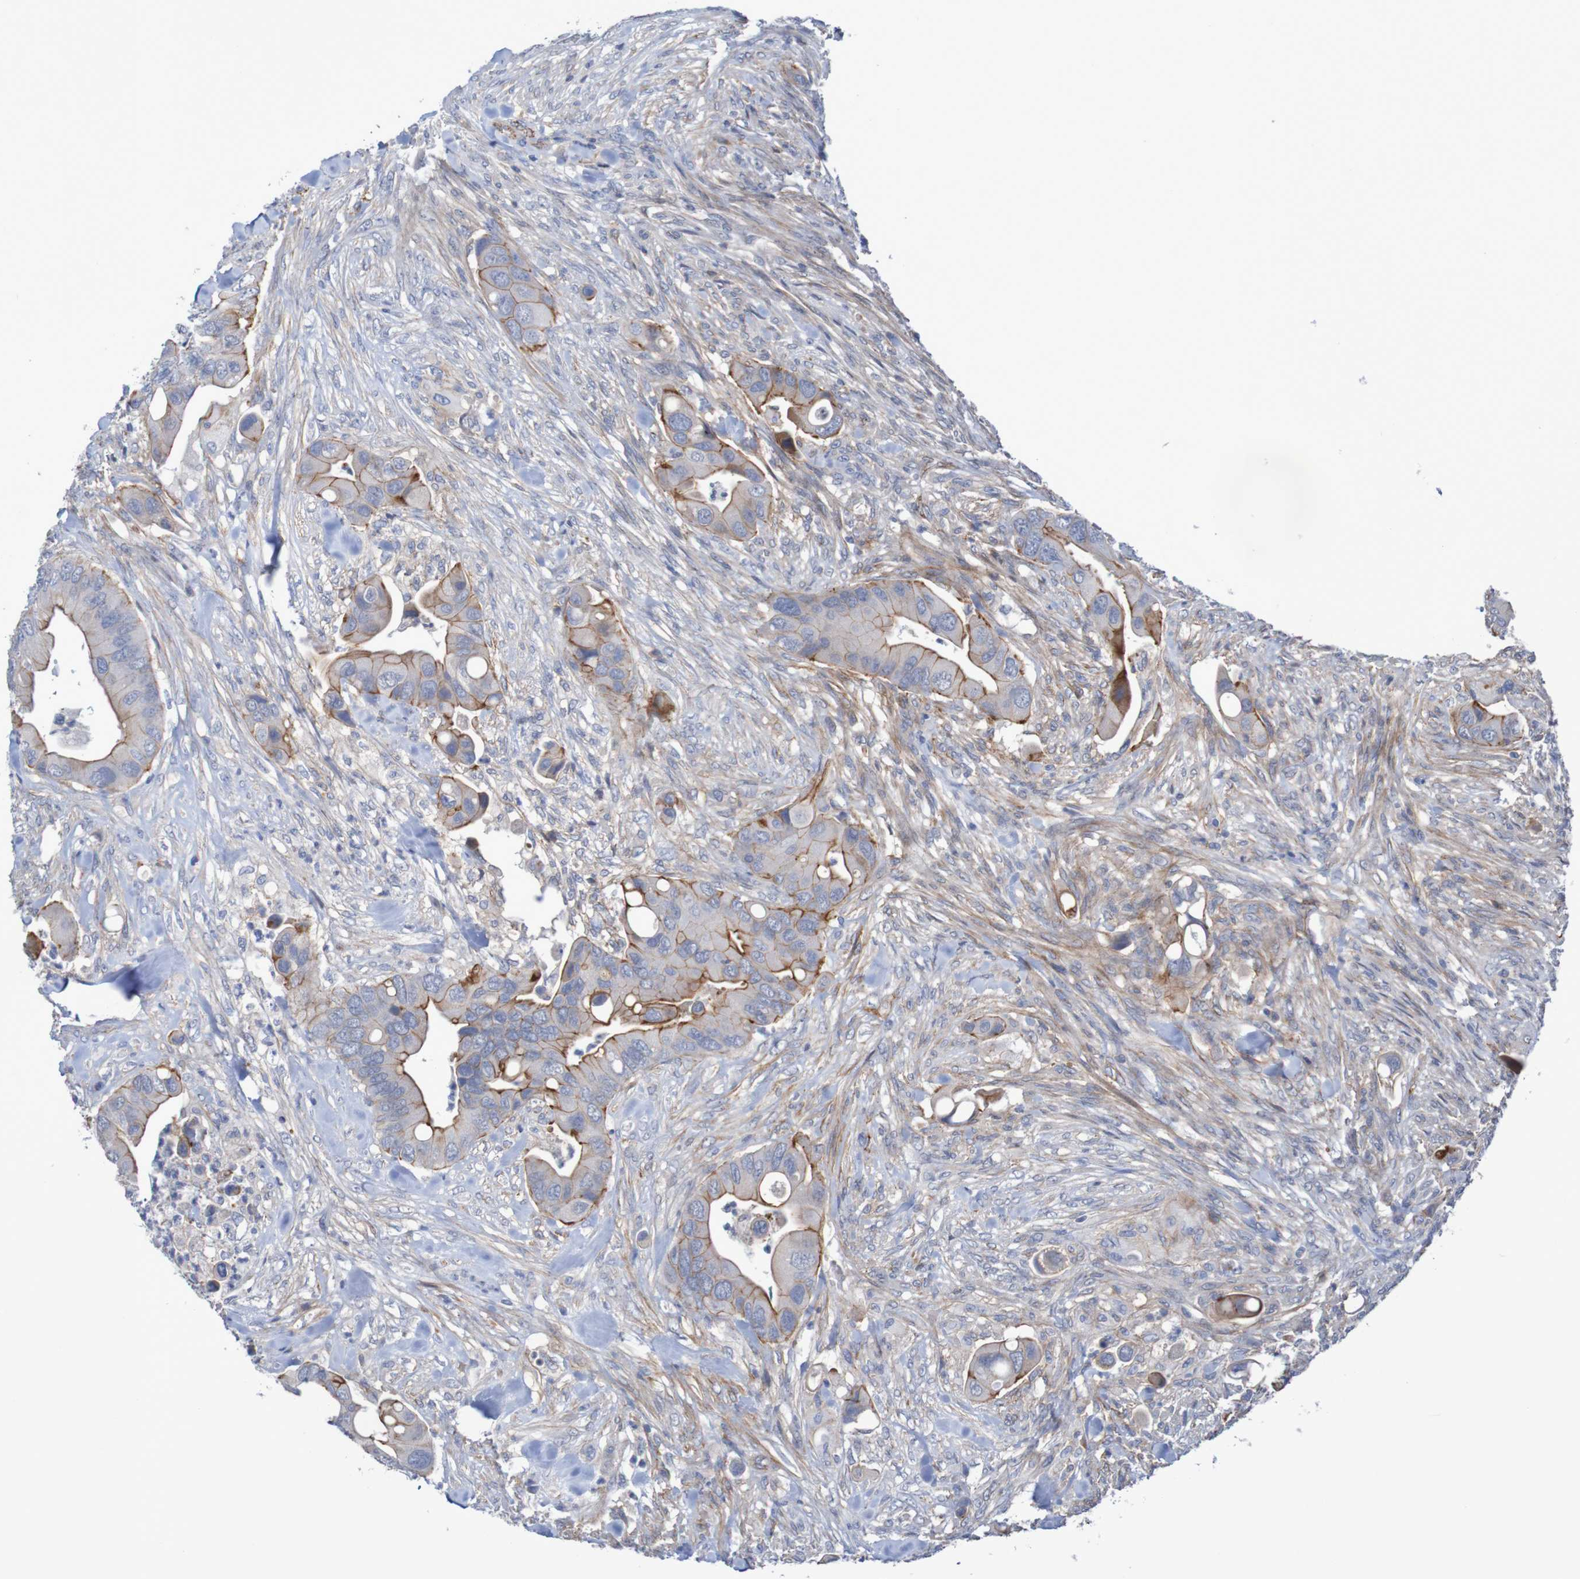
{"staining": {"intensity": "moderate", "quantity": "25%-75%", "location": "cytoplasmic/membranous"}, "tissue": "colorectal cancer", "cell_type": "Tumor cells", "image_type": "cancer", "snomed": [{"axis": "morphology", "description": "Adenocarcinoma, NOS"}, {"axis": "topography", "description": "Rectum"}], "caption": "Tumor cells display medium levels of moderate cytoplasmic/membranous staining in about 25%-75% of cells in human colorectal cancer (adenocarcinoma). (DAB (3,3'-diaminobenzidine) = brown stain, brightfield microscopy at high magnification).", "gene": "NECTIN2", "patient": {"sex": "female", "age": 57}}